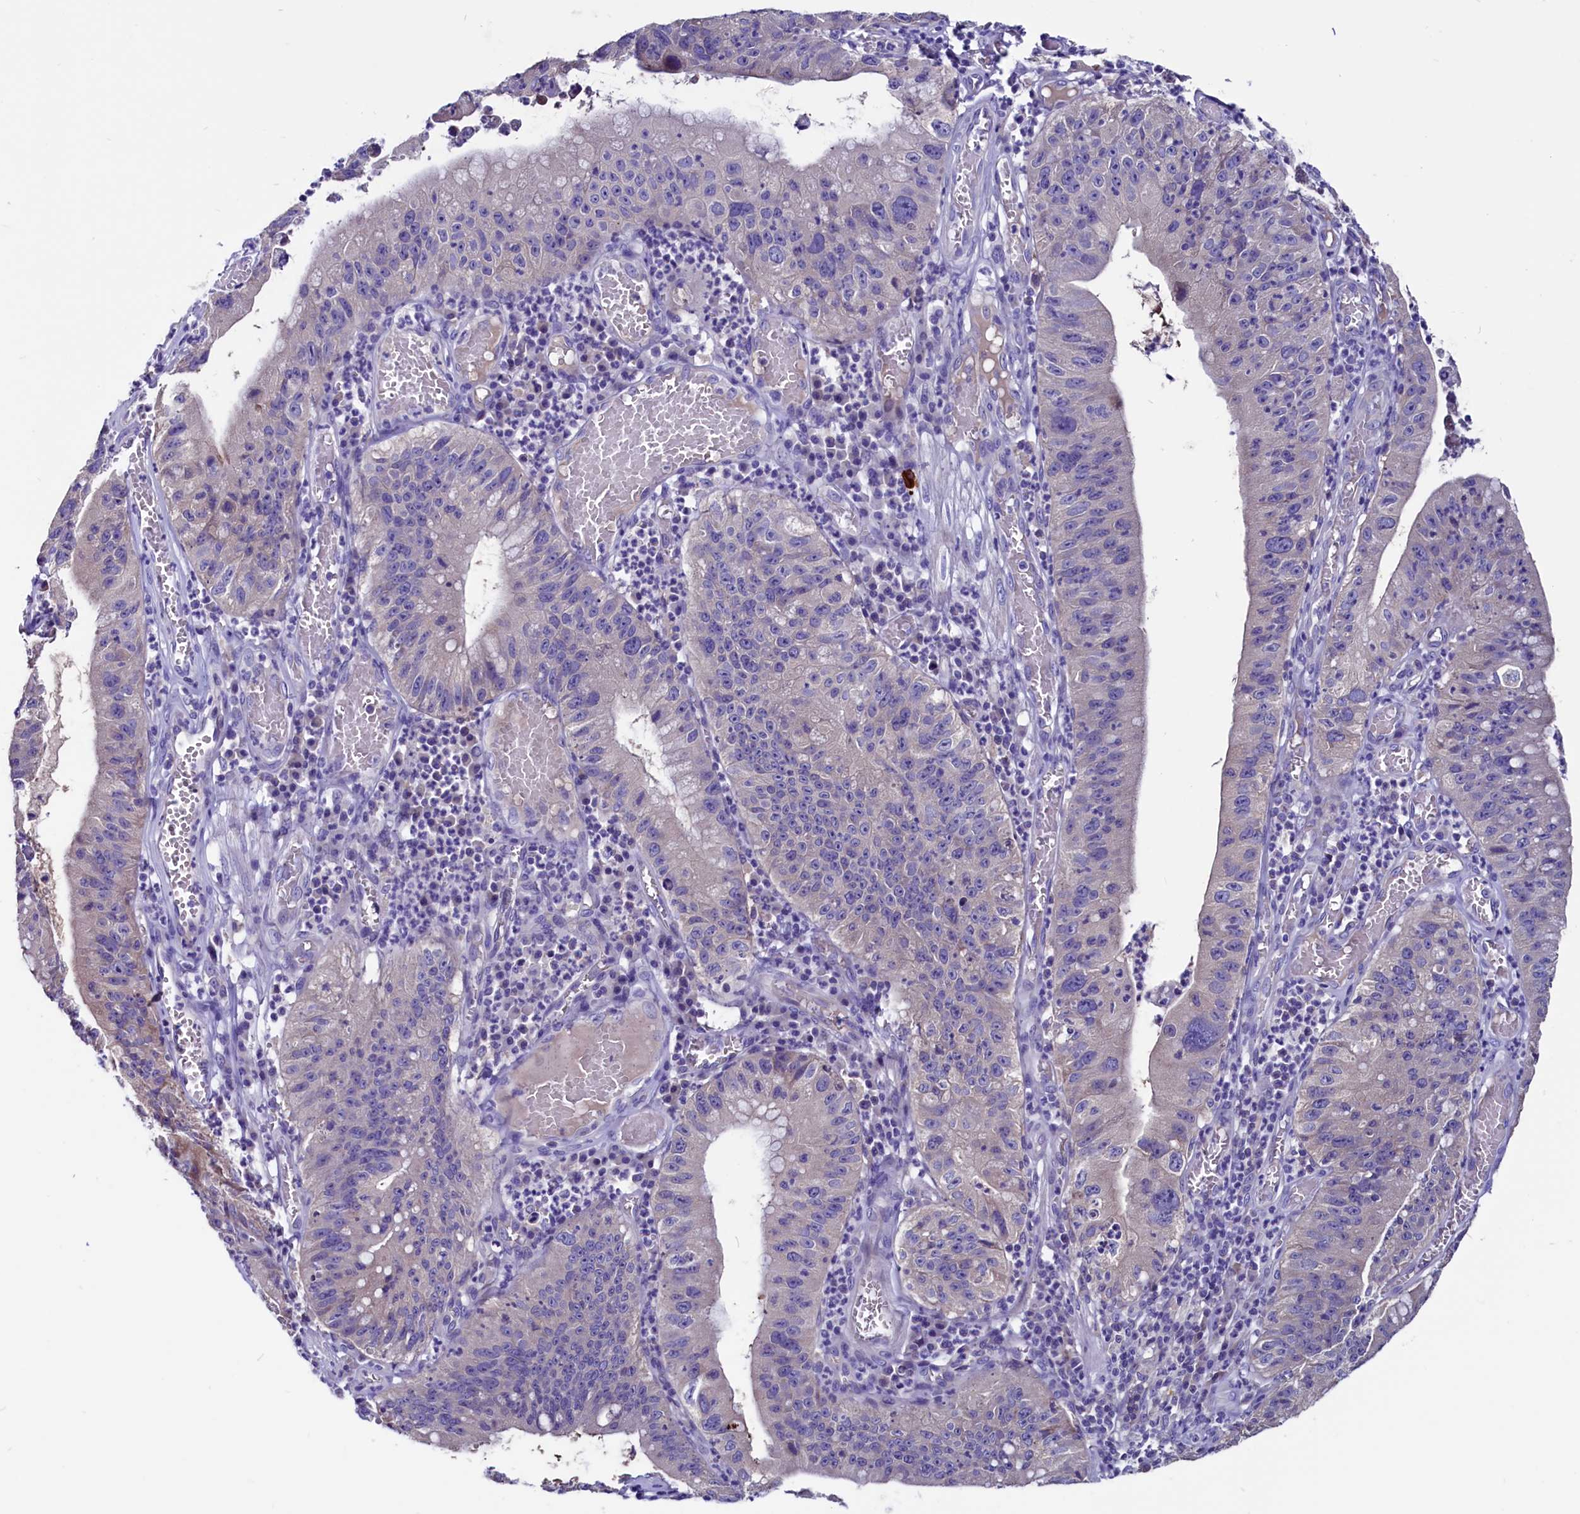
{"staining": {"intensity": "negative", "quantity": "none", "location": "none"}, "tissue": "stomach cancer", "cell_type": "Tumor cells", "image_type": "cancer", "snomed": [{"axis": "morphology", "description": "Adenocarcinoma, NOS"}, {"axis": "topography", "description": "Stomach"}], "caption": "This is a micrograph of immunohistochemistry (IHC) staining of stomach cancer, which shows no positivity in tumor cells. The staining is performed using DAB (3,3'-diaminobenzidine) brown chromogen with nuclei counter-stained in using hematoxylin.", "gene": "CCBE1", "patient": {"sex": "male", "age": 59}}